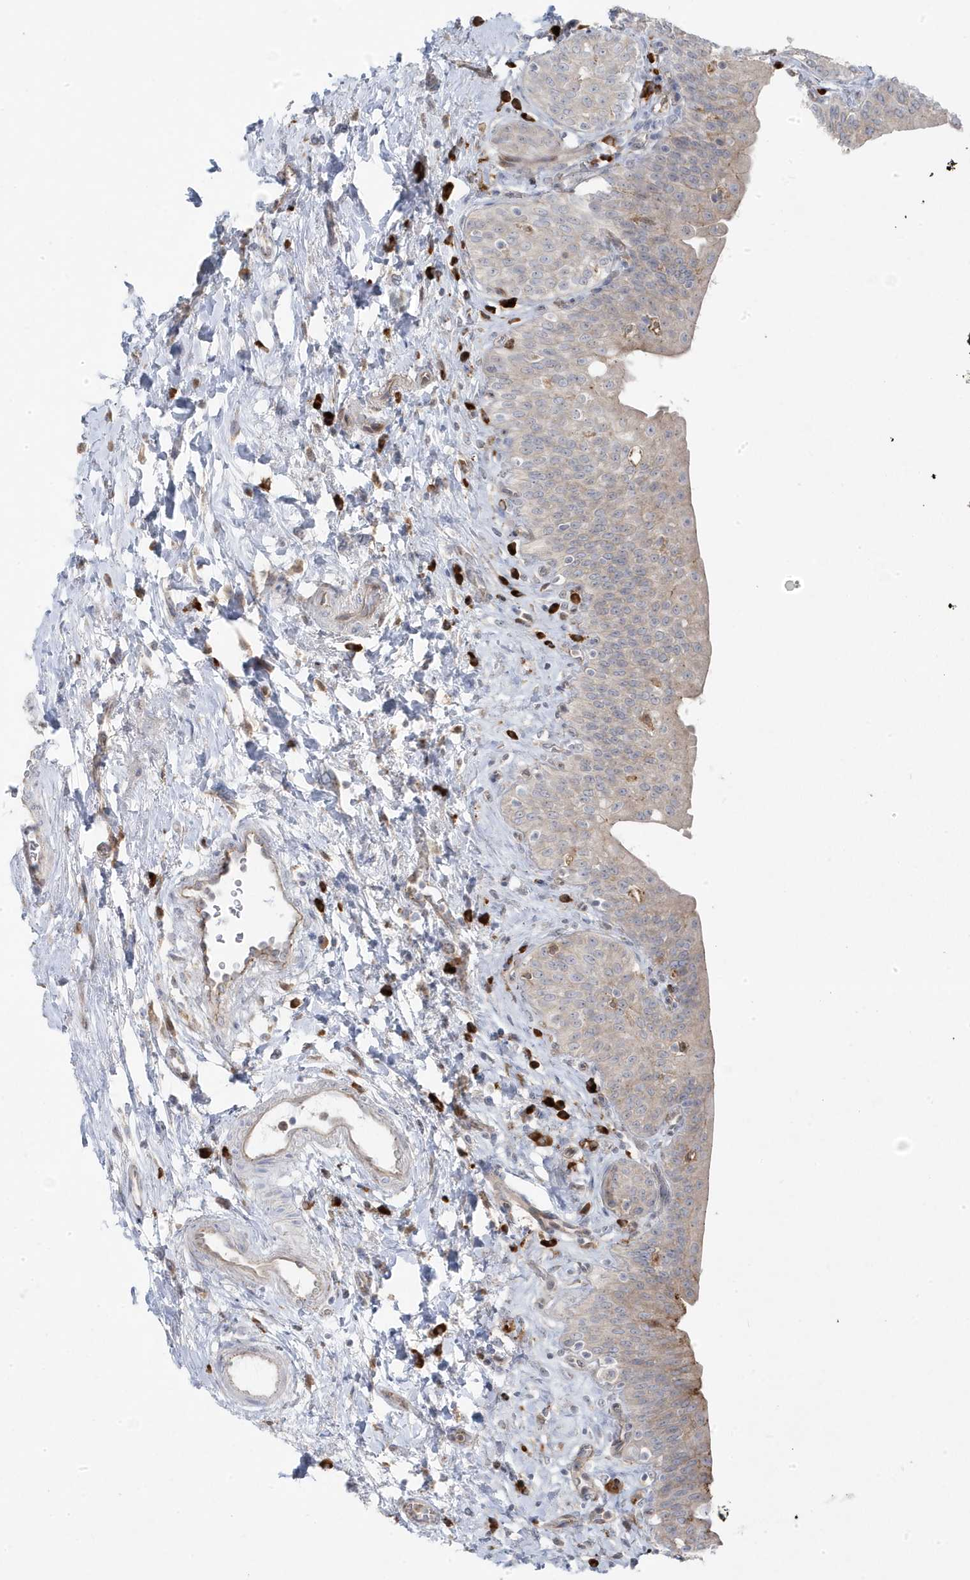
{"staining": {"intensity": "negative", "quantity": "none", "location": "none"}, "tissue": "urinary bladder", "cell_type": "Urothelial cells", "image_type": "normal", "snomed": [{"axis": "morphology", "description": "Normal tissue, NOS"}, {"axis": "topography", "description": "Urinary bladder"}], "caption": "DAB (3,3'-diaminobenzidine) immunohistochemical staining of normal human urinary bladder shows no significant expression in urothelial cells. (Stains: DAB IHC with hematoxylin counter stain, Microscopy: brightfield microscopy at high magnification).", "gene": "ZNF654", "patient": {"sex": "male", "age": 83}}